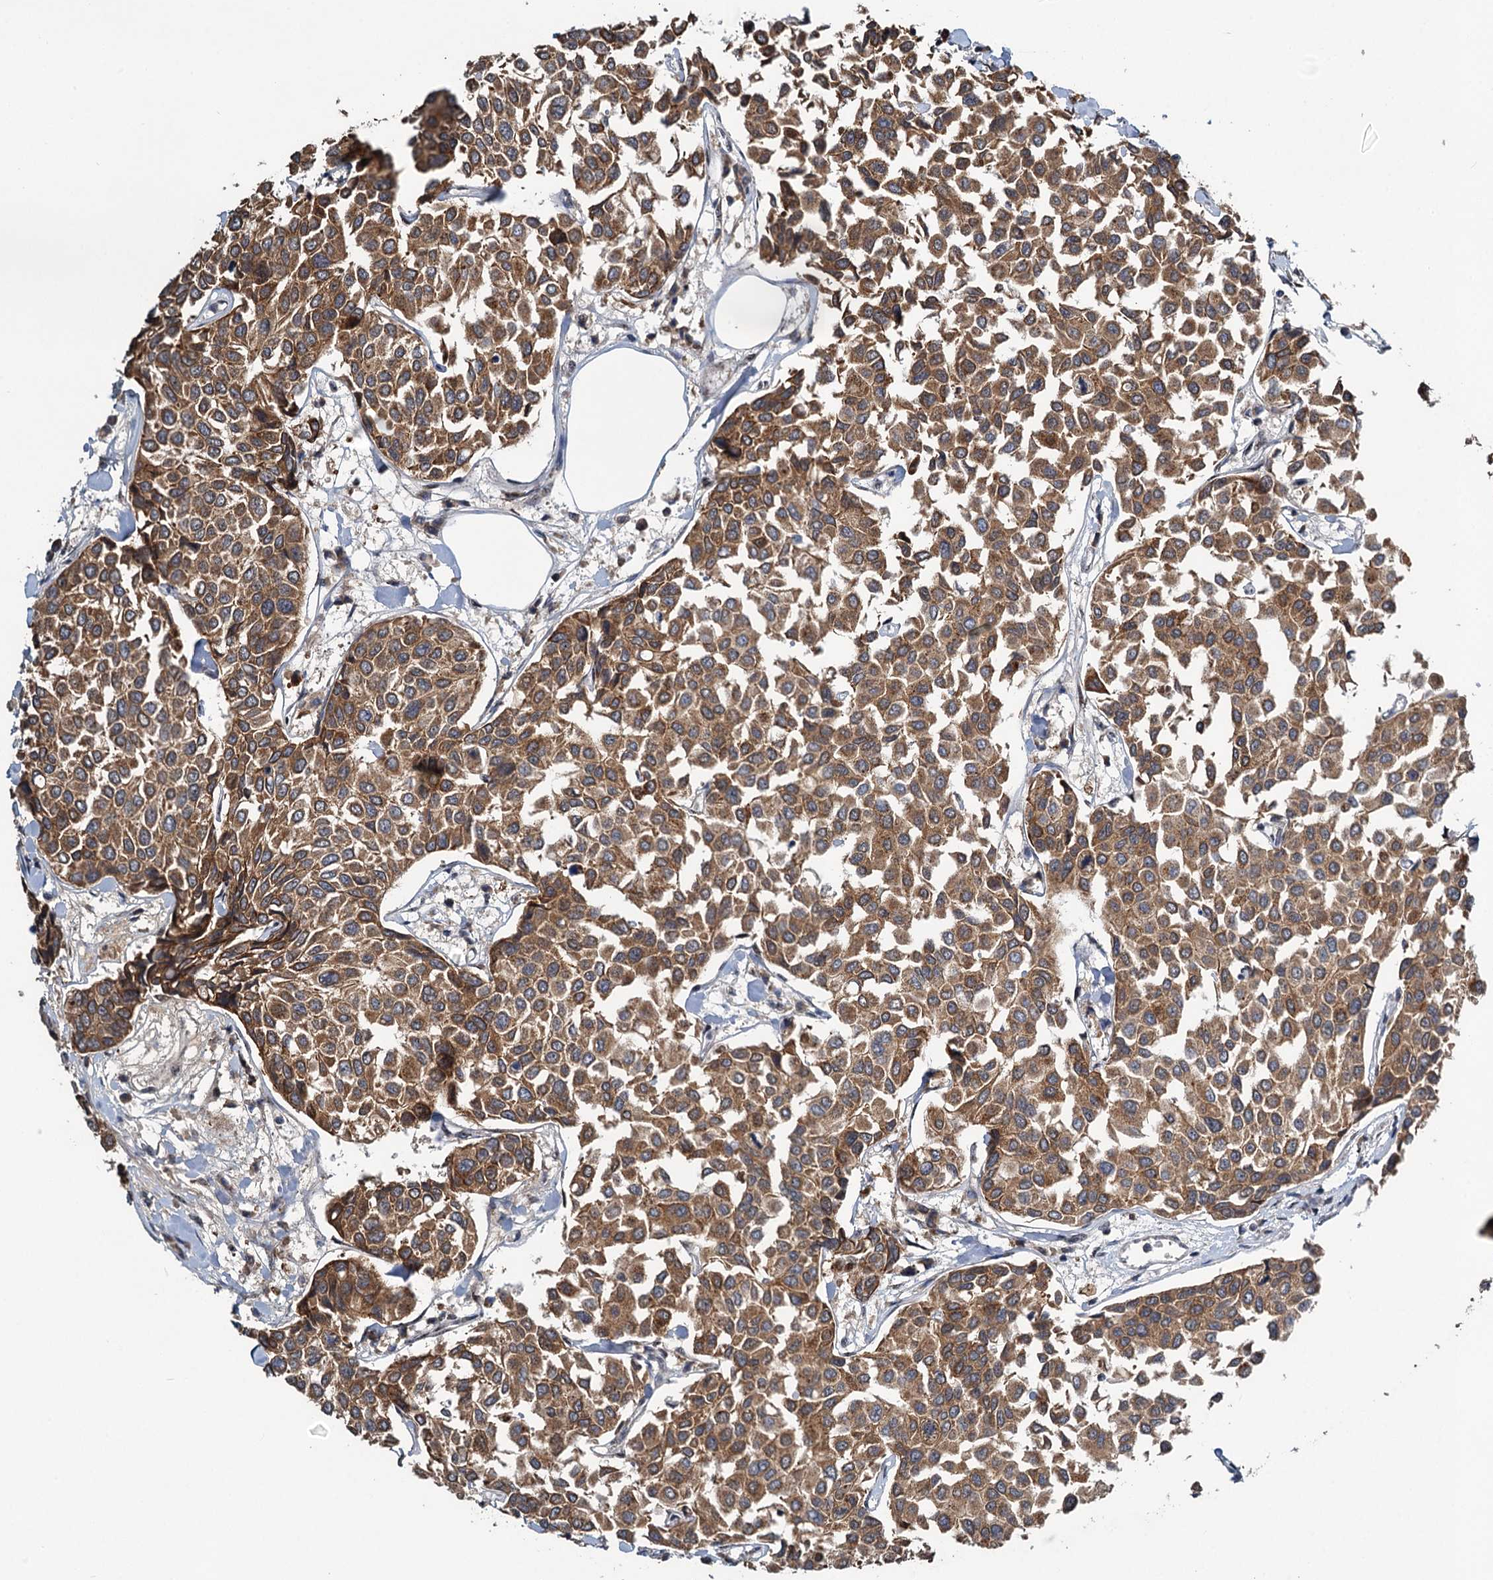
{"staining": {"intensity": "moderate", "quantity": ">75%", "location": "cytoplasmic/membranous"}, "tissue": "breast cancer", "cell_type": "Tumor cells", "image_type": "cancer", "snomed": [{"axis": "morphology", "description": "Duct carcinoma"}, {"axis": "topography", "description": "Breast"}], "caption": "Brown immunohistochemical staining in human breast infiltrating ductal carcinoma shows moderate cytoplasmic/membranous staining in approximately >75% of tumor cells.", "gene": "RITA1", "patient": {"sex": "female", "age": 55}}